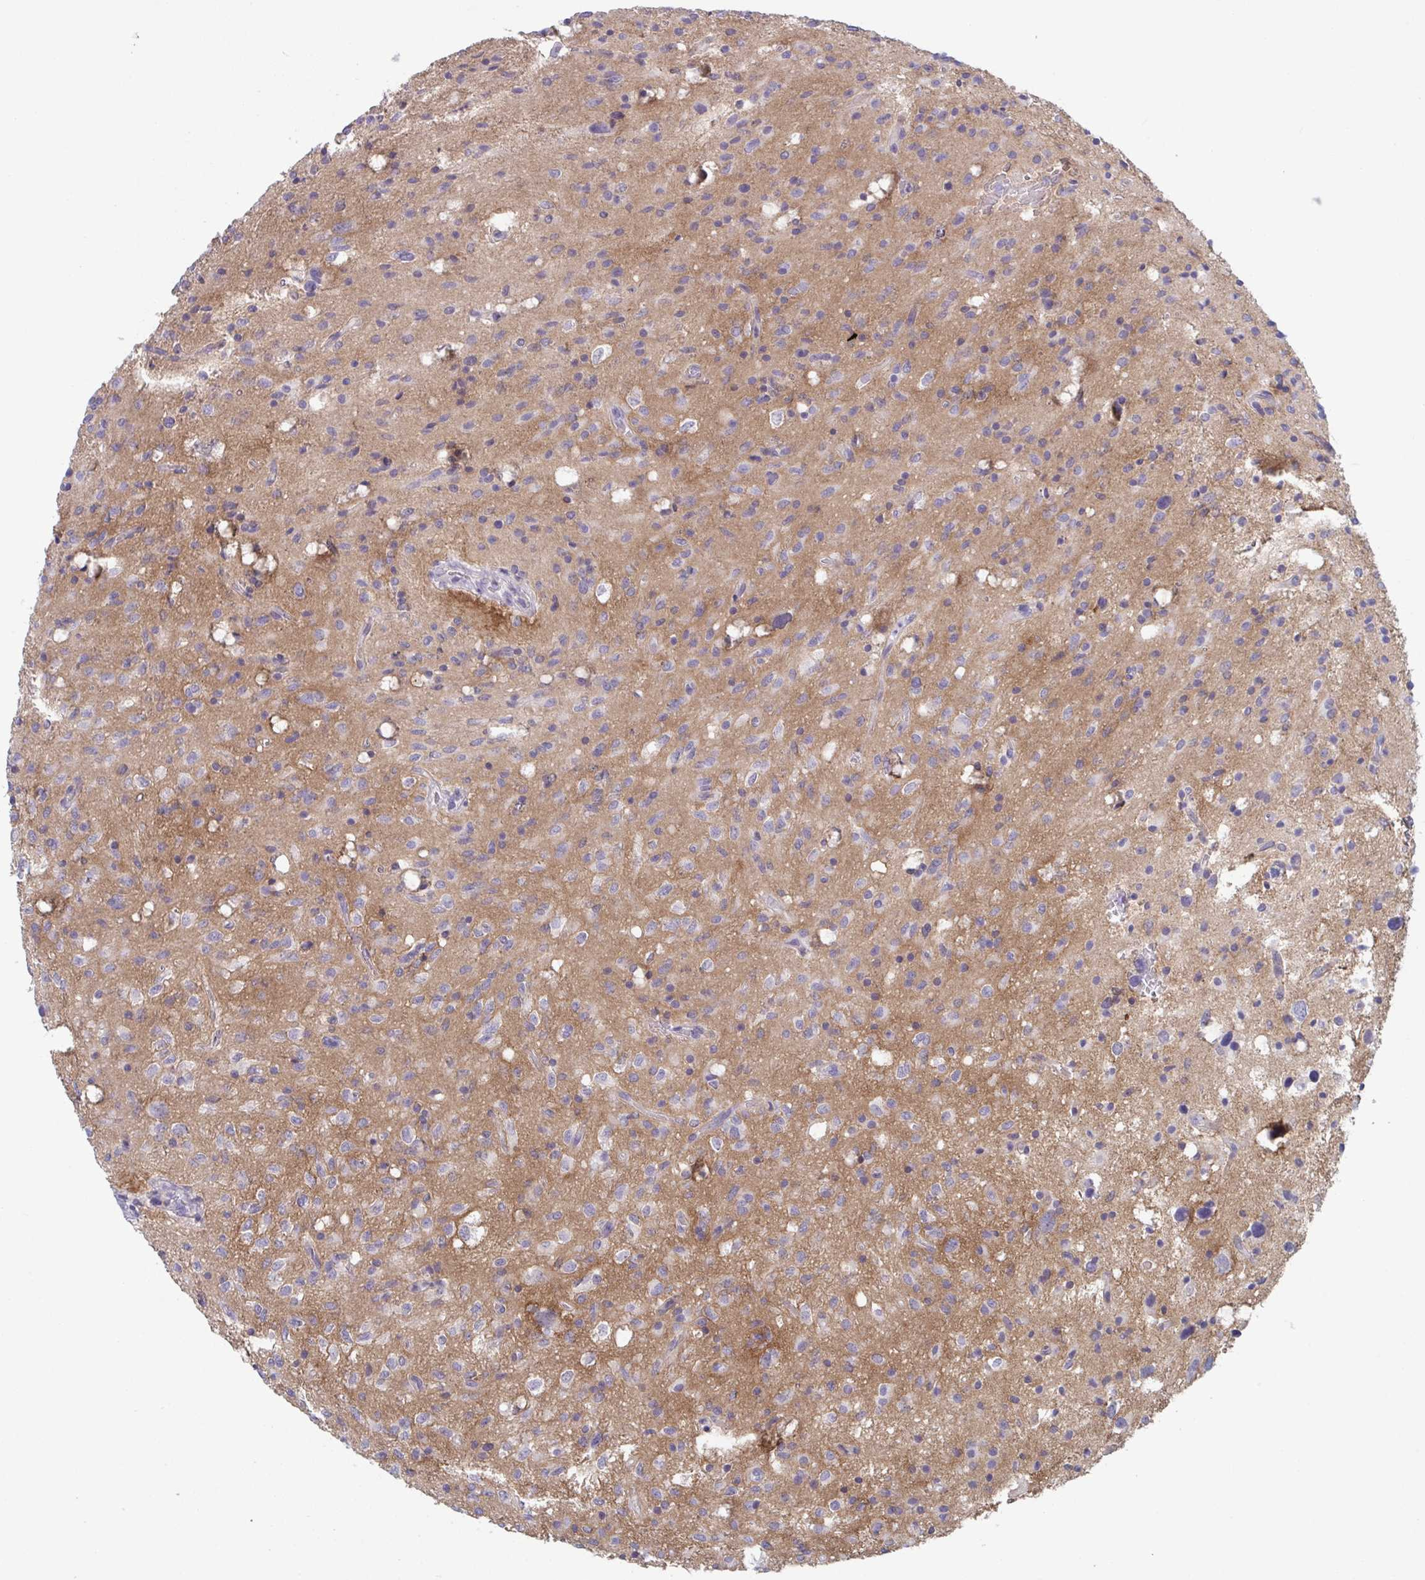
{"staining": {"intensity": "negative", "quantity": "none", "location": "none"}, "tissue": "glioma", "cell_type": "Tumor cells", "image_type": "cancer", "snomed": [{"axis": "morphology", "description": "Glioma, malignant, Low grade"}, {"axis": "topography", "description": "Brain"}], "caption": "Immunohistochemistry (IHC) micrograph of human malignant low-grade glioma stained for a protein (brown), which shows no staining in tumor cells. (Stains: DAB (3,3'-diaminobenzidine) immunohistochemistry (IHC) with hematoxylin counter stain, Microscopy: brightfield microscopy at high magnification).", "gene": "STK26", "patient": {"sex": "female", "age": 58}}